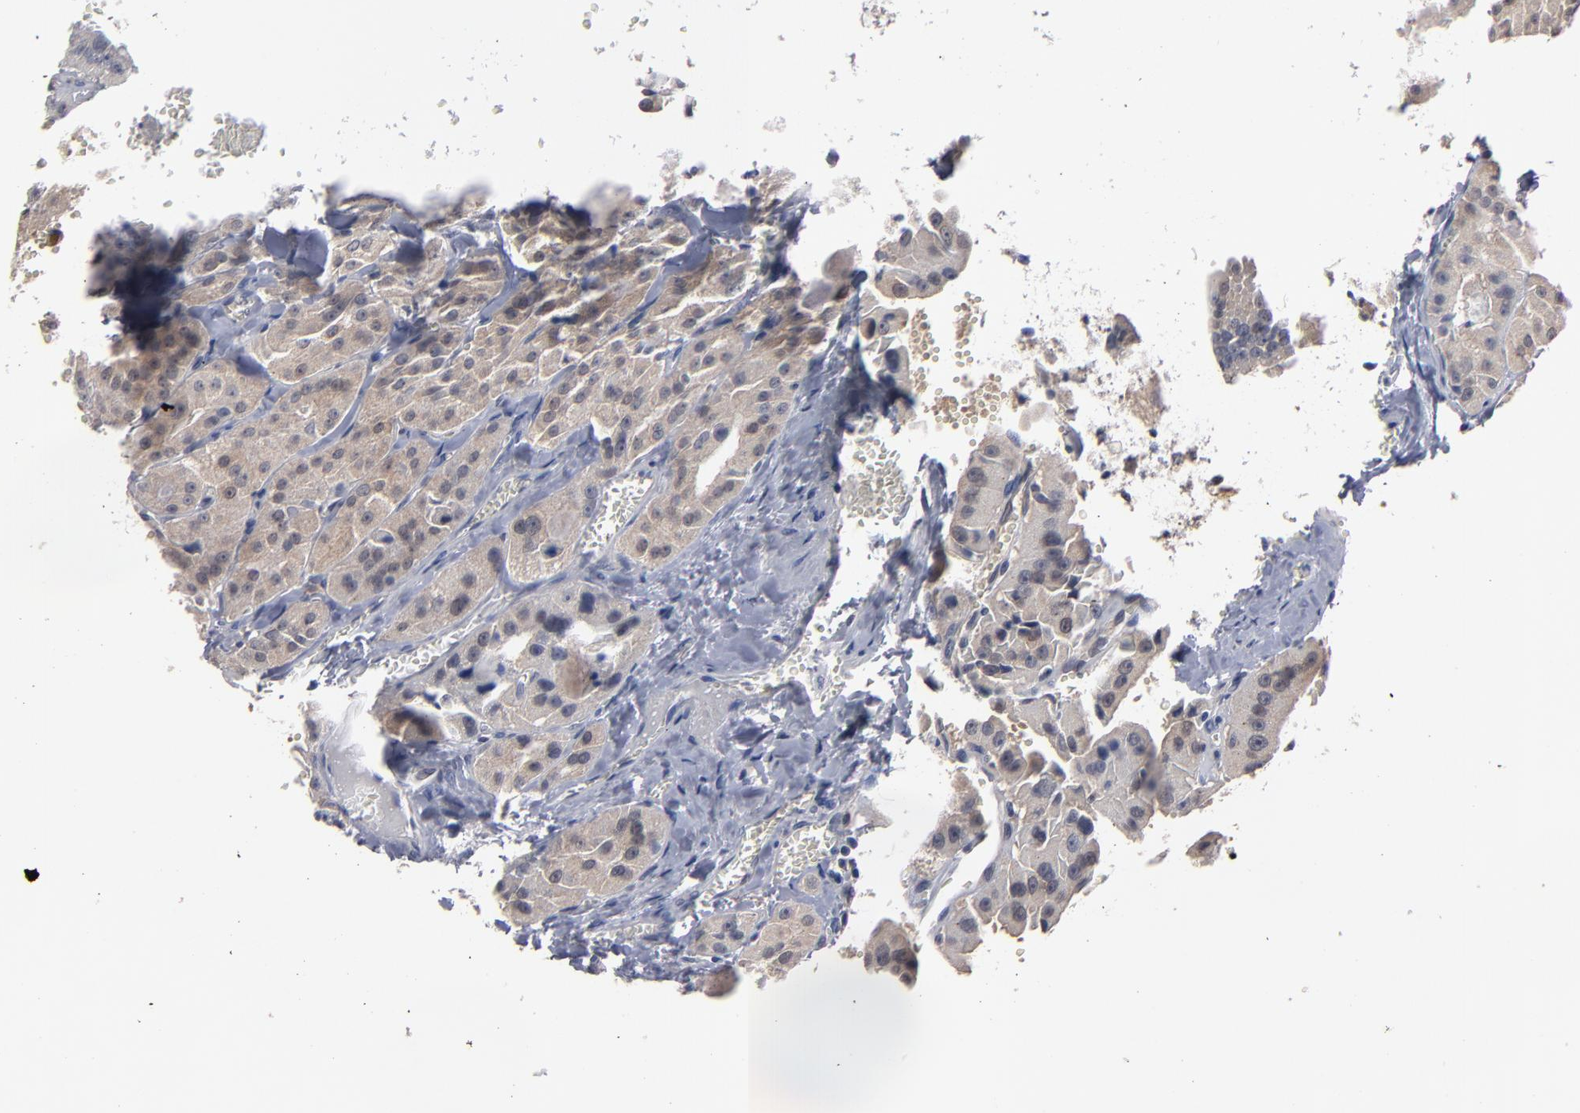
{"staining": {"intensity": "weak", "quantity": ">75%", "location": "cytoplasmic/membranous"}, "tissue": "thyroid cancer", "cell_type": "Tumor cells", "image_type": "cancer", "snomed": [{"axis": "morphology", "description": "Carcinoma, NOS"}, {"axis": "topography", "description": "Thyroid gland"}], "caption": "Immunohistochemistry micrograph of thyroid carcinoma stained for a protein (brown), which reveals low levels of weak cytoplasmic/membranous staining in approximately >75% of tumor cells.", "gene": "ALG13", "patient": {"sex": "male", "age": 76}}